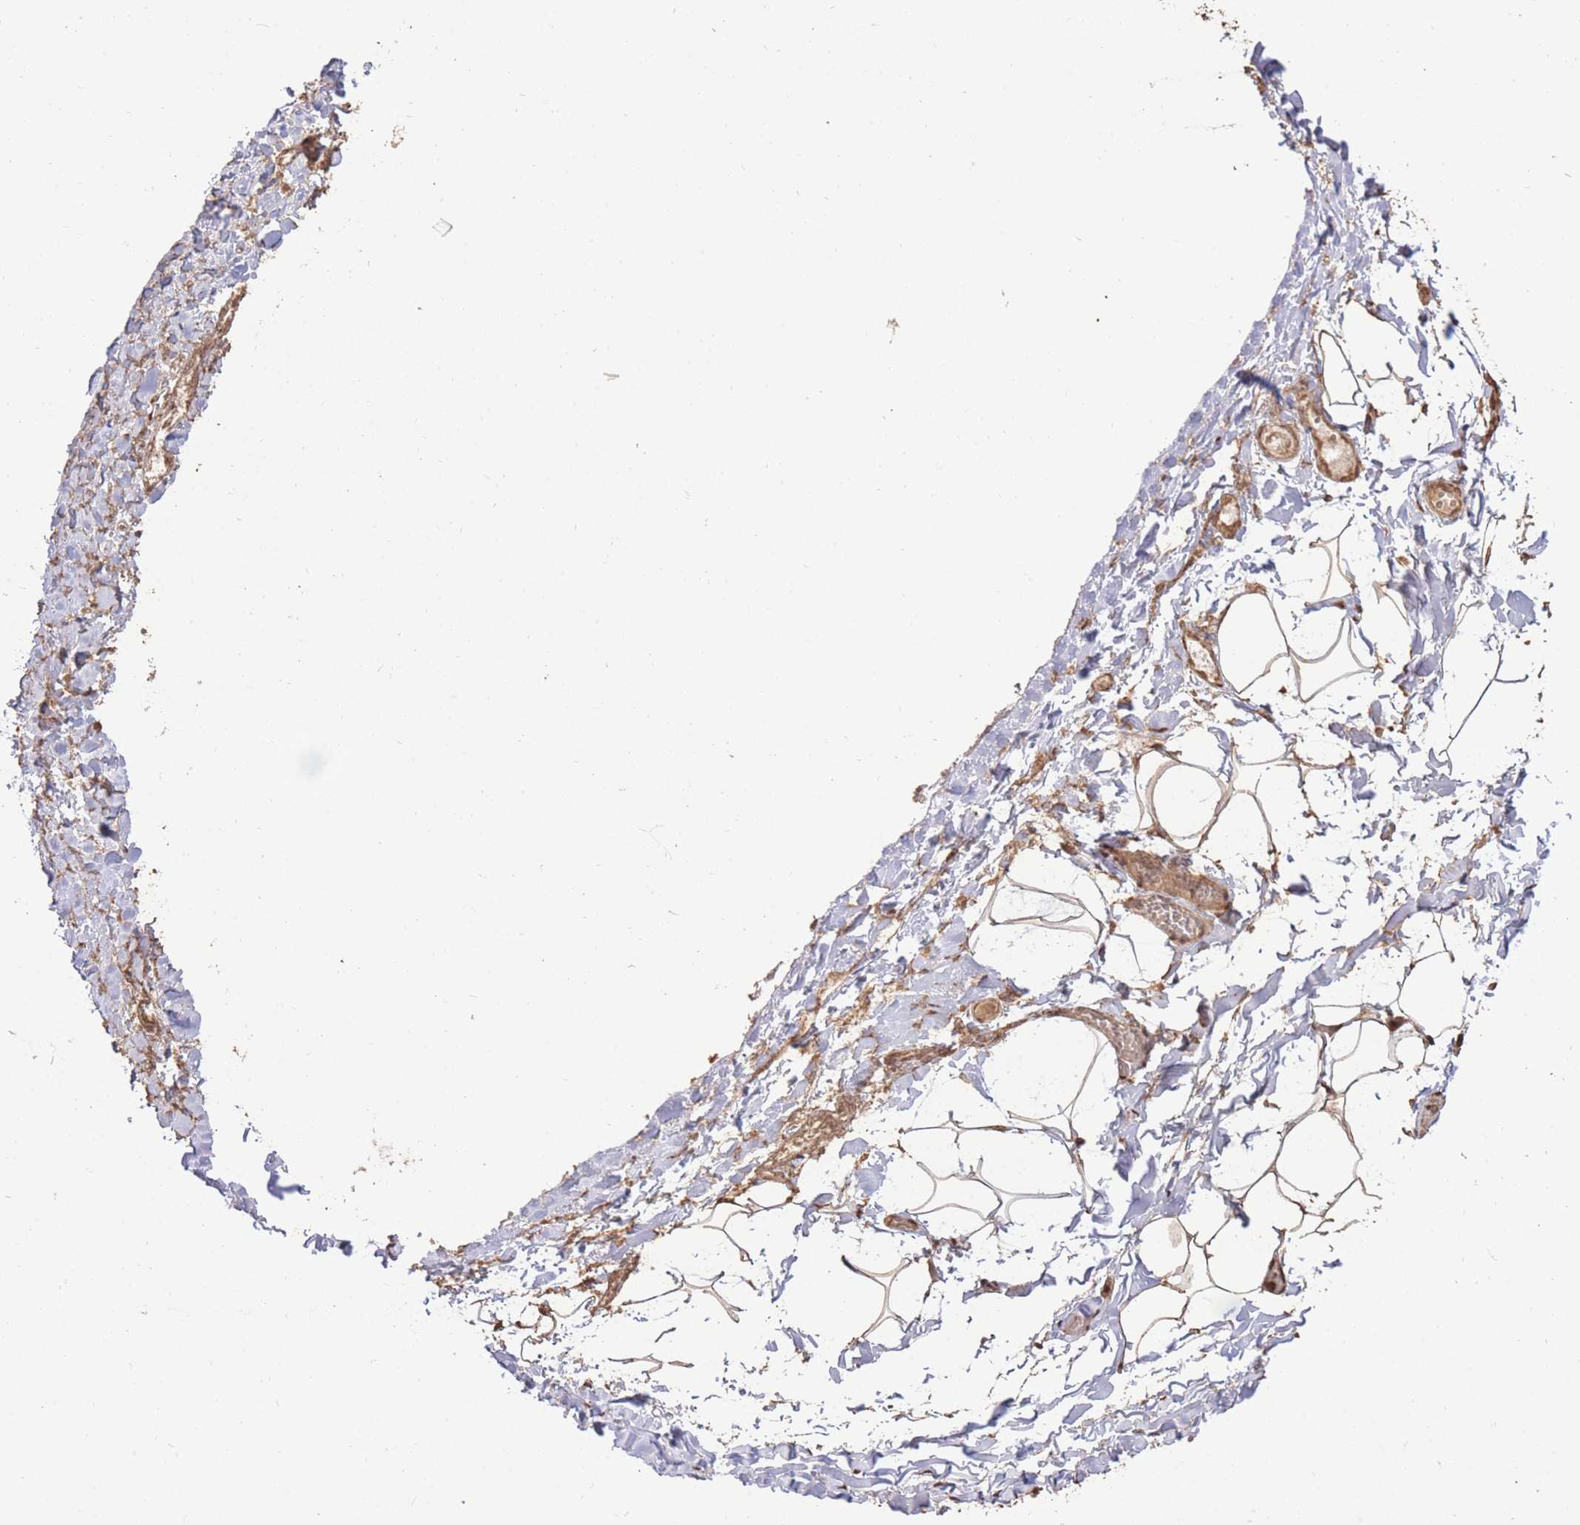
{"staining": {"intensity": "weak", "quantity": "25%-75%", "location": "cytoplasmic/membranous"}, "tissue": "adipose tissue", "cell_type": "Adipocytes", "image_type": "normal", "snomed": [{"axis": "morphology", "description": "Normal tissue, NOS"}, {"axis": "topography", "description": "Gallbladder"}, {"axis": "topography", "description": "Peripheral nerve tissue"}], "caption": "Immunohistochemistry (IHC) micrograph of unremarkable human adipose tissue stained for a protein (brown), which shows low levels of weak cytoplasmic/membranous staining in approximately 25%-75% of adipocytes.", "gene": "RGS14", "patient": {"sex": "male", "age": 38}}